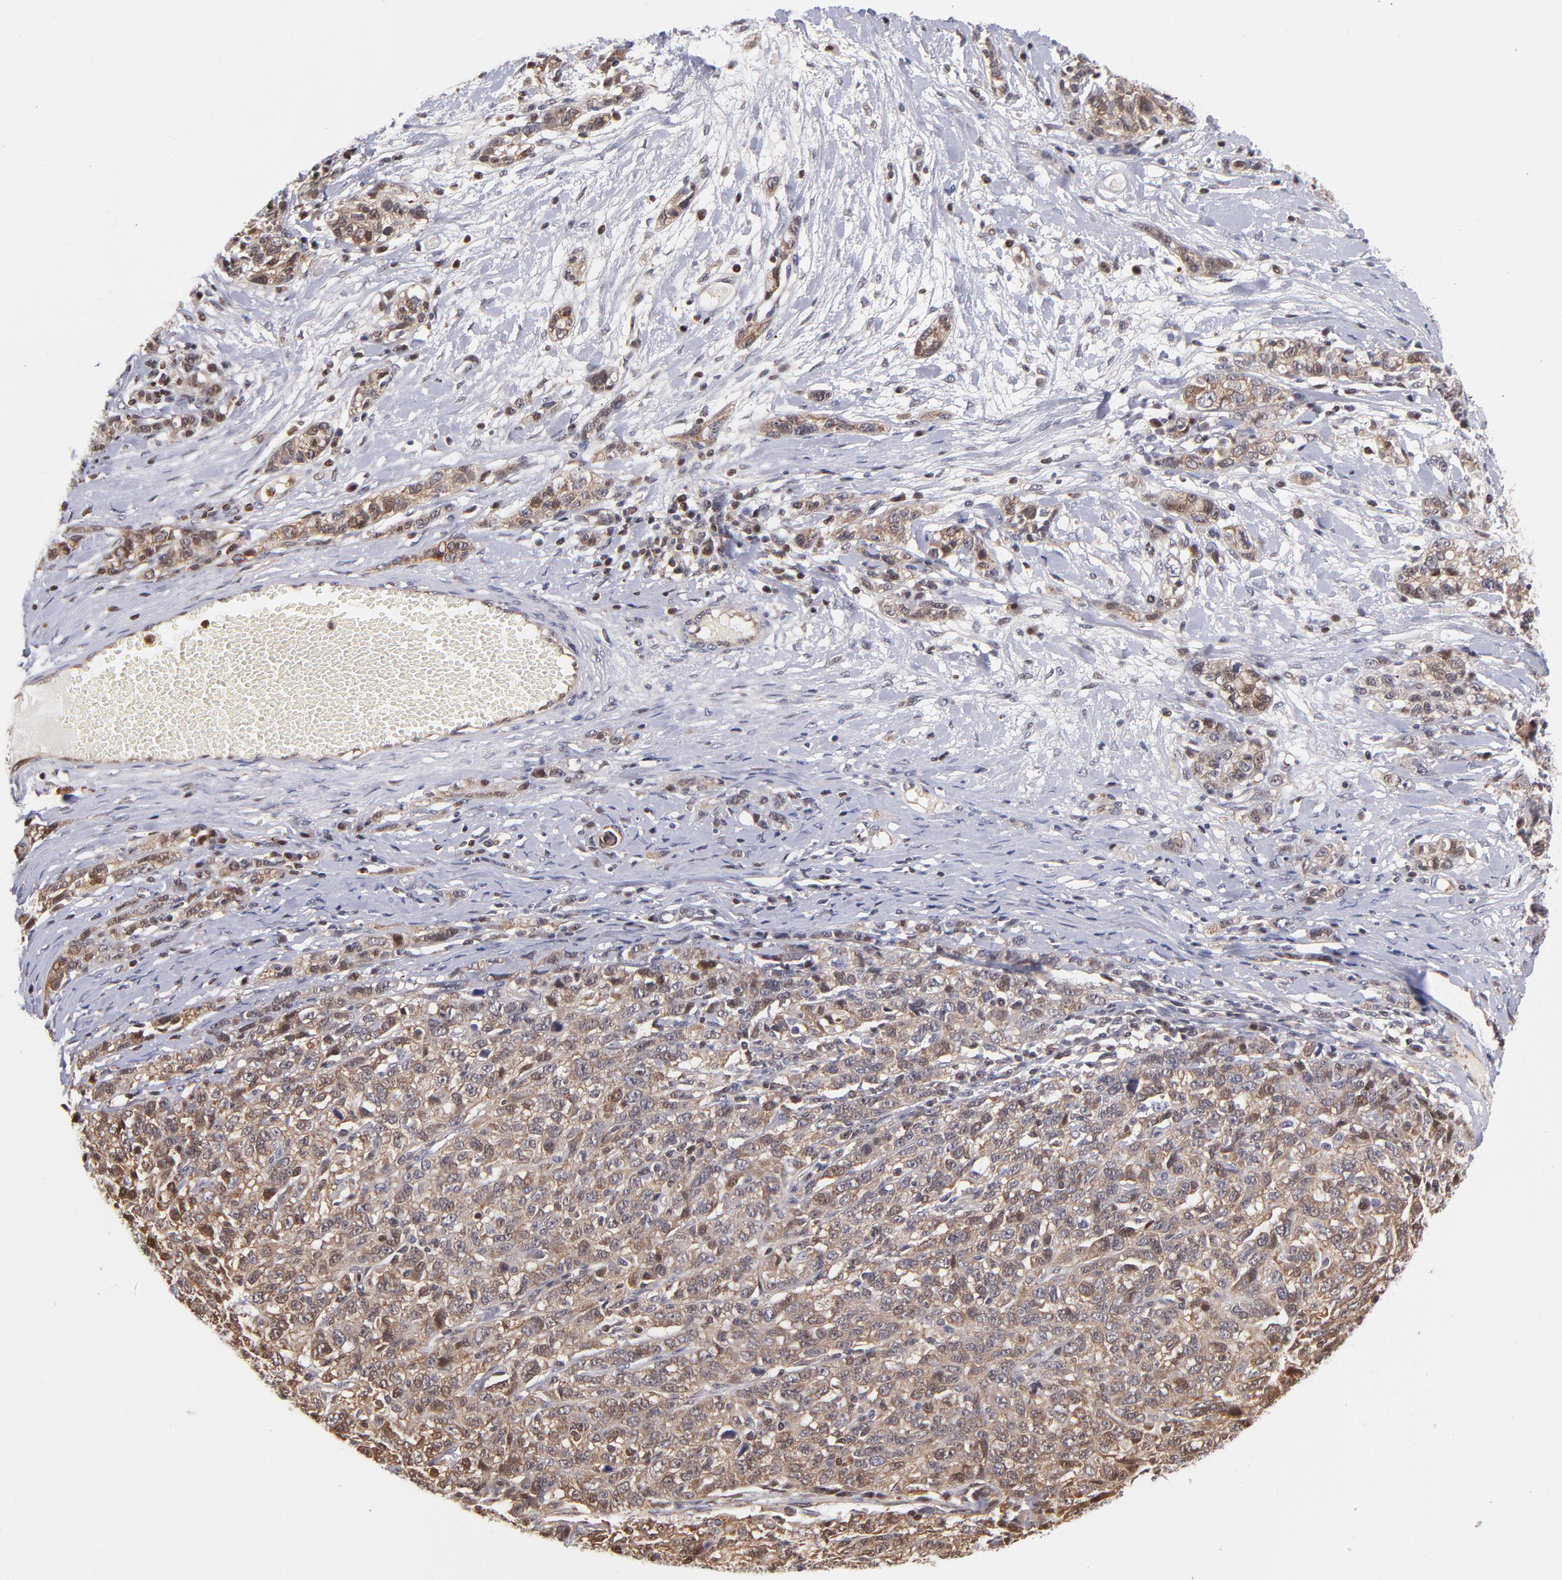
{"staining": {"intensity": "strong", "quantity": ">75%", "location": "cytoplasmic/membranous,nuclear"}, "tissue": "ovarian cancer", "cell_type": "Tumor cells", "image_type": "cancer", "snomed": [{"axis": "morphology", "description": "Cystadenocarcinoma, serous, NOS"}, {"axis": "topography", "description": "Ovary"}], "caption": "Human ovarian cancer (serous cystadenocarcinoma) stained for a protein (brown) reveals strong cytoplasmic/membranous and nuclear positive staining in approximately >75% of tumor cells.", "gene": "YWHAB", "patient": {"sex": "female", "age": 71}}